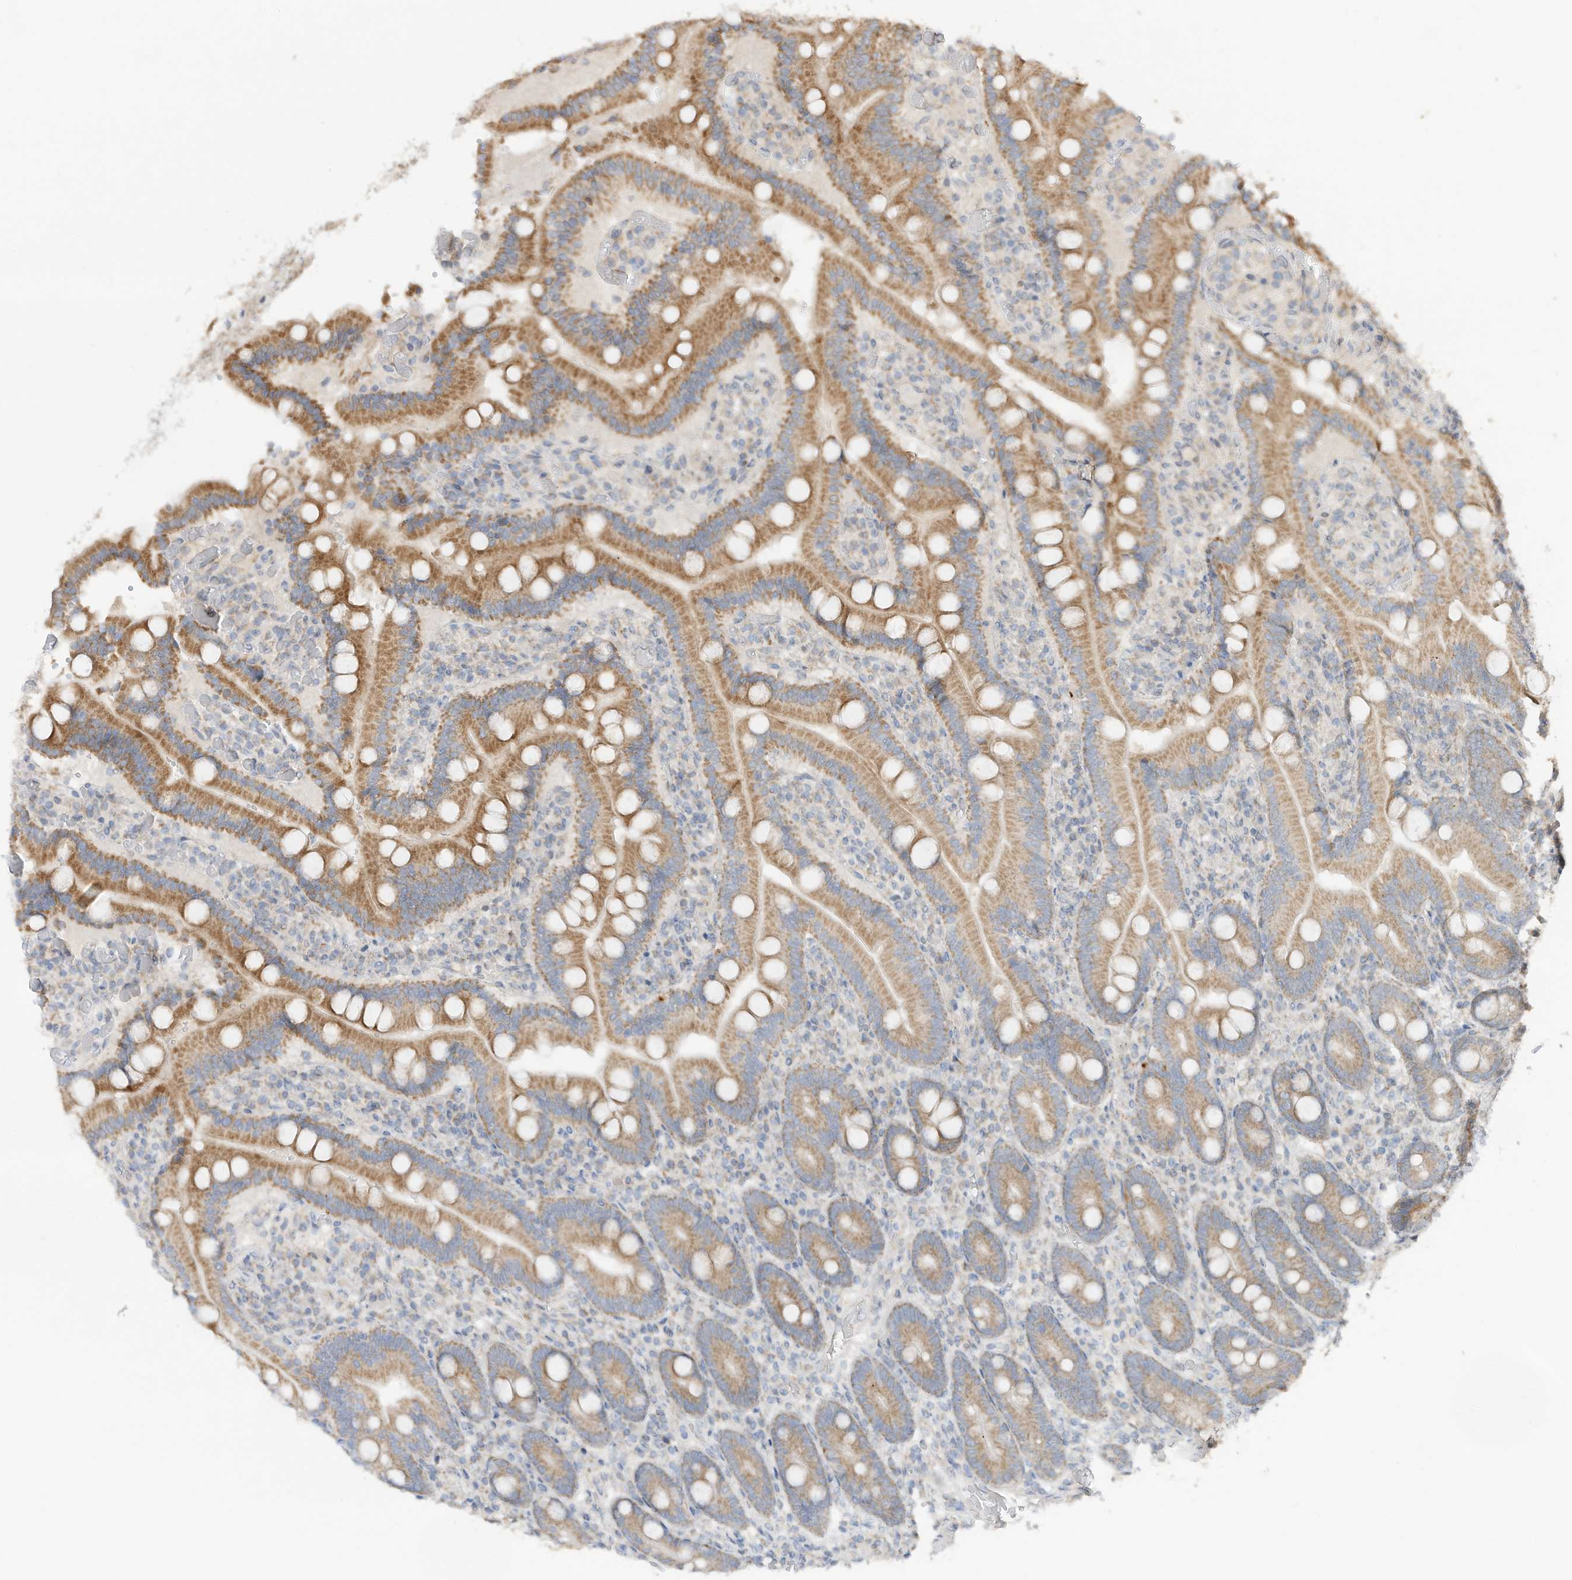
{"staining": {"intensity": "moderate", "quantity": ">75%", "location": "cytoplasmic/membranous"}, "tissue": "duodenum", "cell_type": "Glandular cells", "image_type": "normal", "snomed": [{"axis": "morphology", "description": "Normal tissue, NOS"}, {"axis": "topography", "description": "Duodenum"}], "caption": "Approximately >75% of glandular cells in unremarkable duodenum display moderate cytoplasmic/membranous protein staining as visualized by brown immunohistochemical staining.", "gene": "CAGE1", "patient": {"sex": "female", "age": 62}}